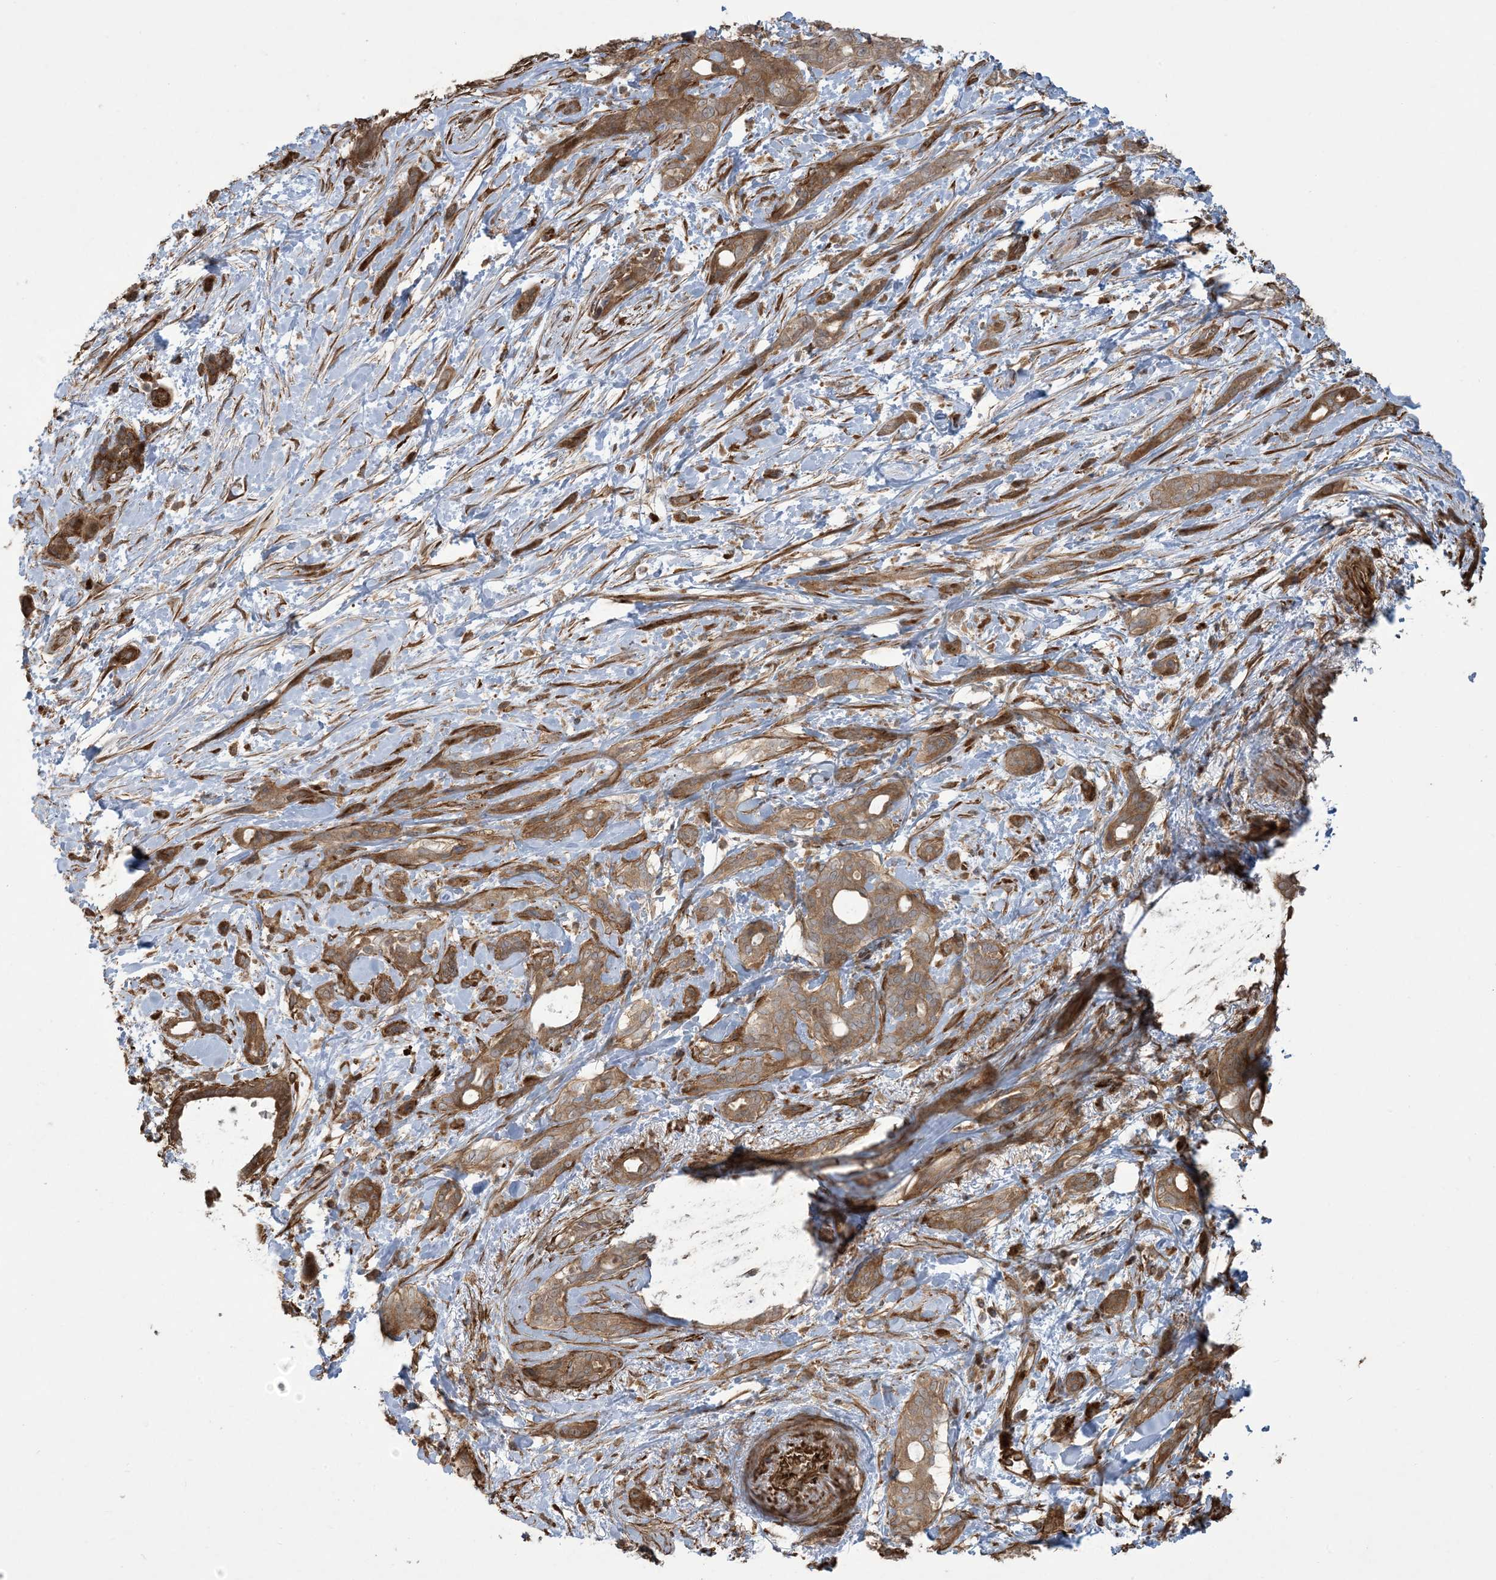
{"staining": {"intensity": "moderate", "quantity": ">75%", "location": "cytoplasmic/membranous"}, "tissue": "pancreatic cancer", "cell_type": "Tumor cells", "image_type": "cancer", "snomed": [{"axis": "morphology", "description": "Normal tissue, NOS"}, {"axis": "morphology", "description": "Adenocarcinoma, NOS"}, {"axis": "topography", "description": "Pancreas"}, {"axis": "topography", "description": "Peripheral nerve tissue"}], "caption": "High-power microscopy captured an immunohistochemistry photomicrograph of adenocarcinoma (pancreatic), revealing moderate cytoplasmic/membranous positivity in about >75% of tumor cells.", "gene": "KLHL18", "patient": {"sex": "female", "age": 63}}